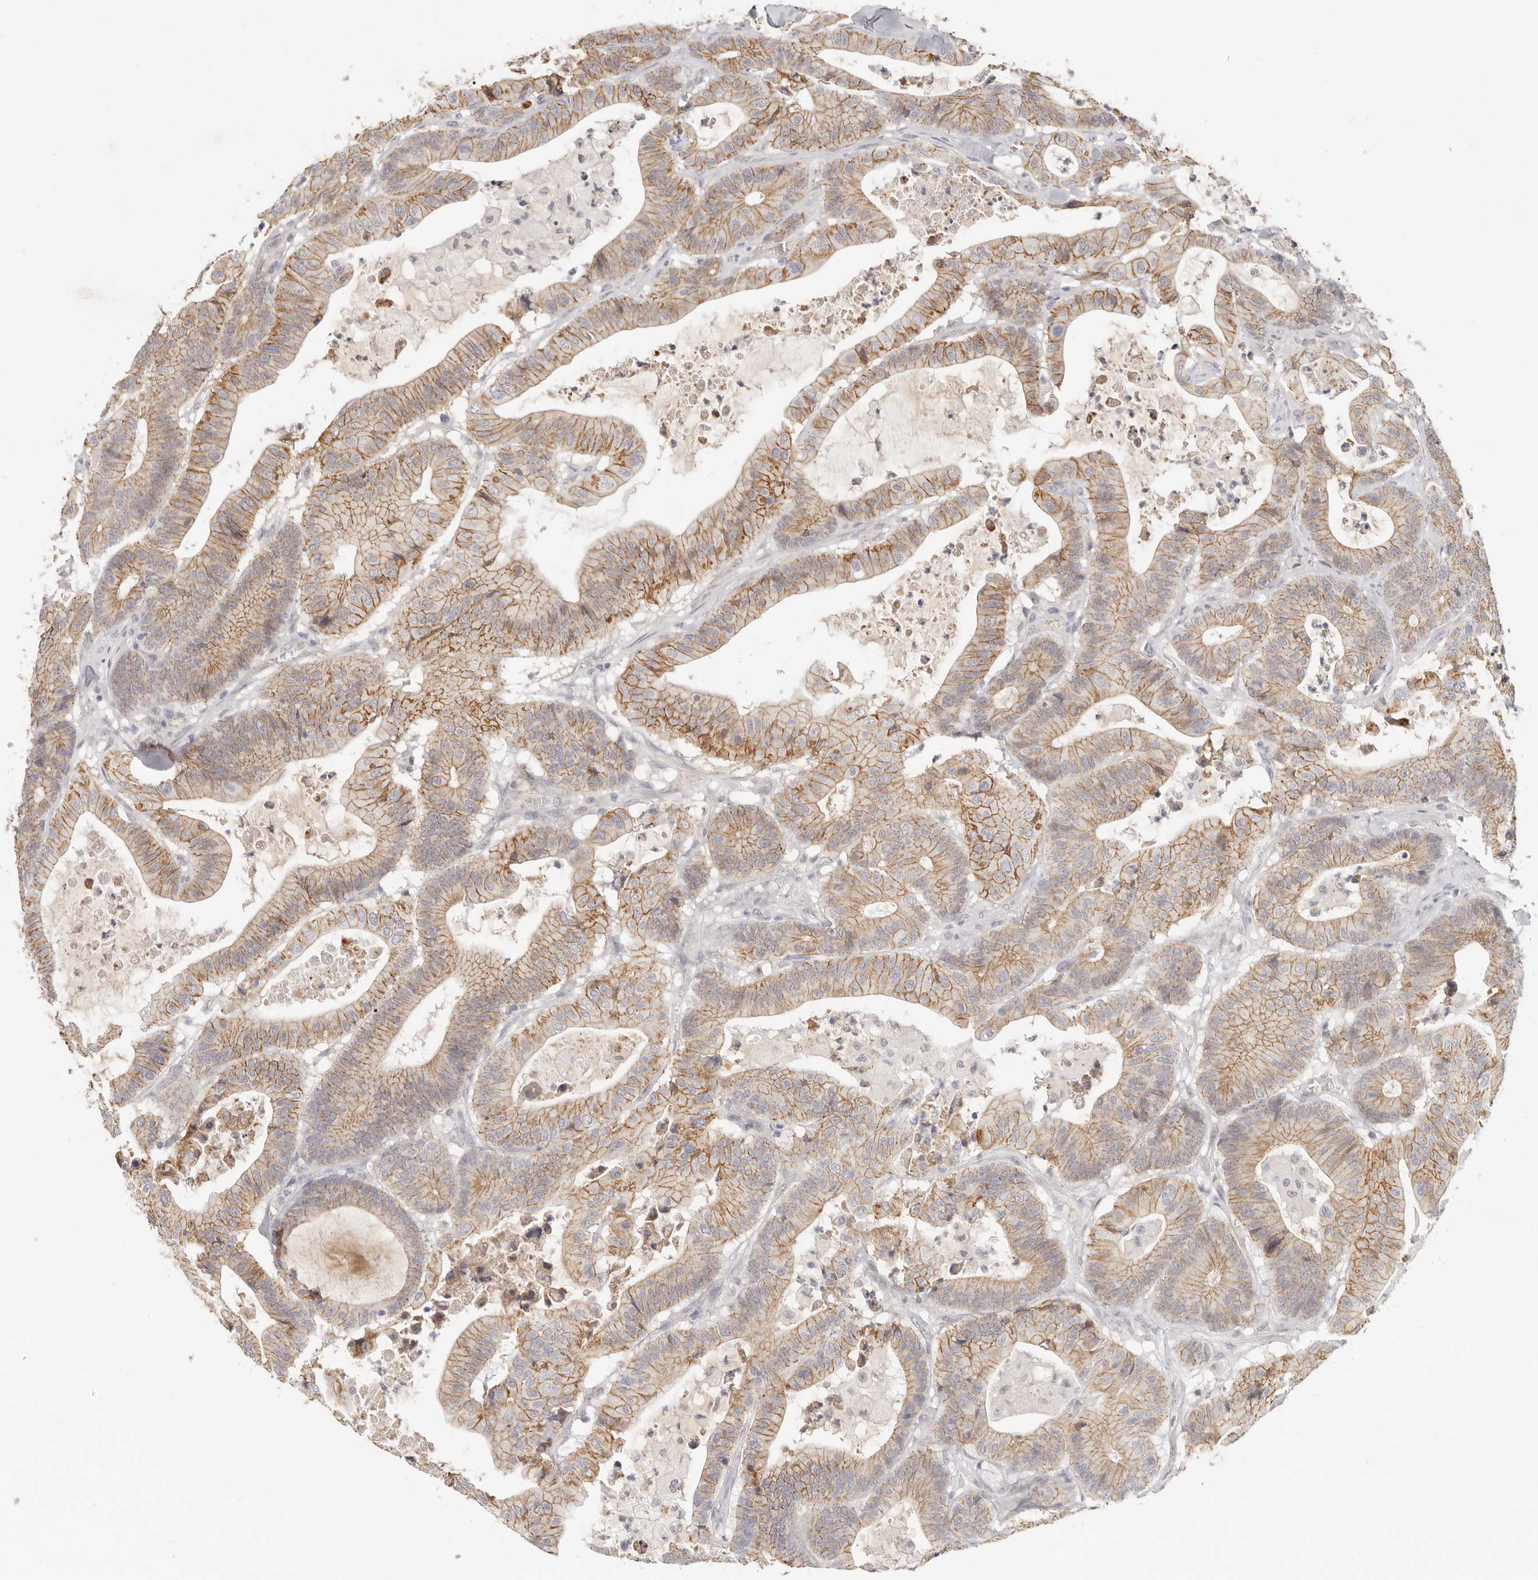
{"staining": {"intensity": "moderate", "quantity": ">75%", "location": "cytoplasmic/membranous"}, "tissue": "colorectal cancer", "cell_type": "Tumor cells", "image_type": "cancer", "snomed": [{"axis": "morphology", "description": "Adenocarcinoma, NOS"}, {"axis": "topography", "description": "Colon"}], "caption": "Protein expression analysis of colorectal cancer (adenocarcinoma) shows moderate cytoplasmic/membranous expression in approximately >75% of tumor cells.", "gene": "ANXA9", "patient": {"sex": "female", "age": 84}}